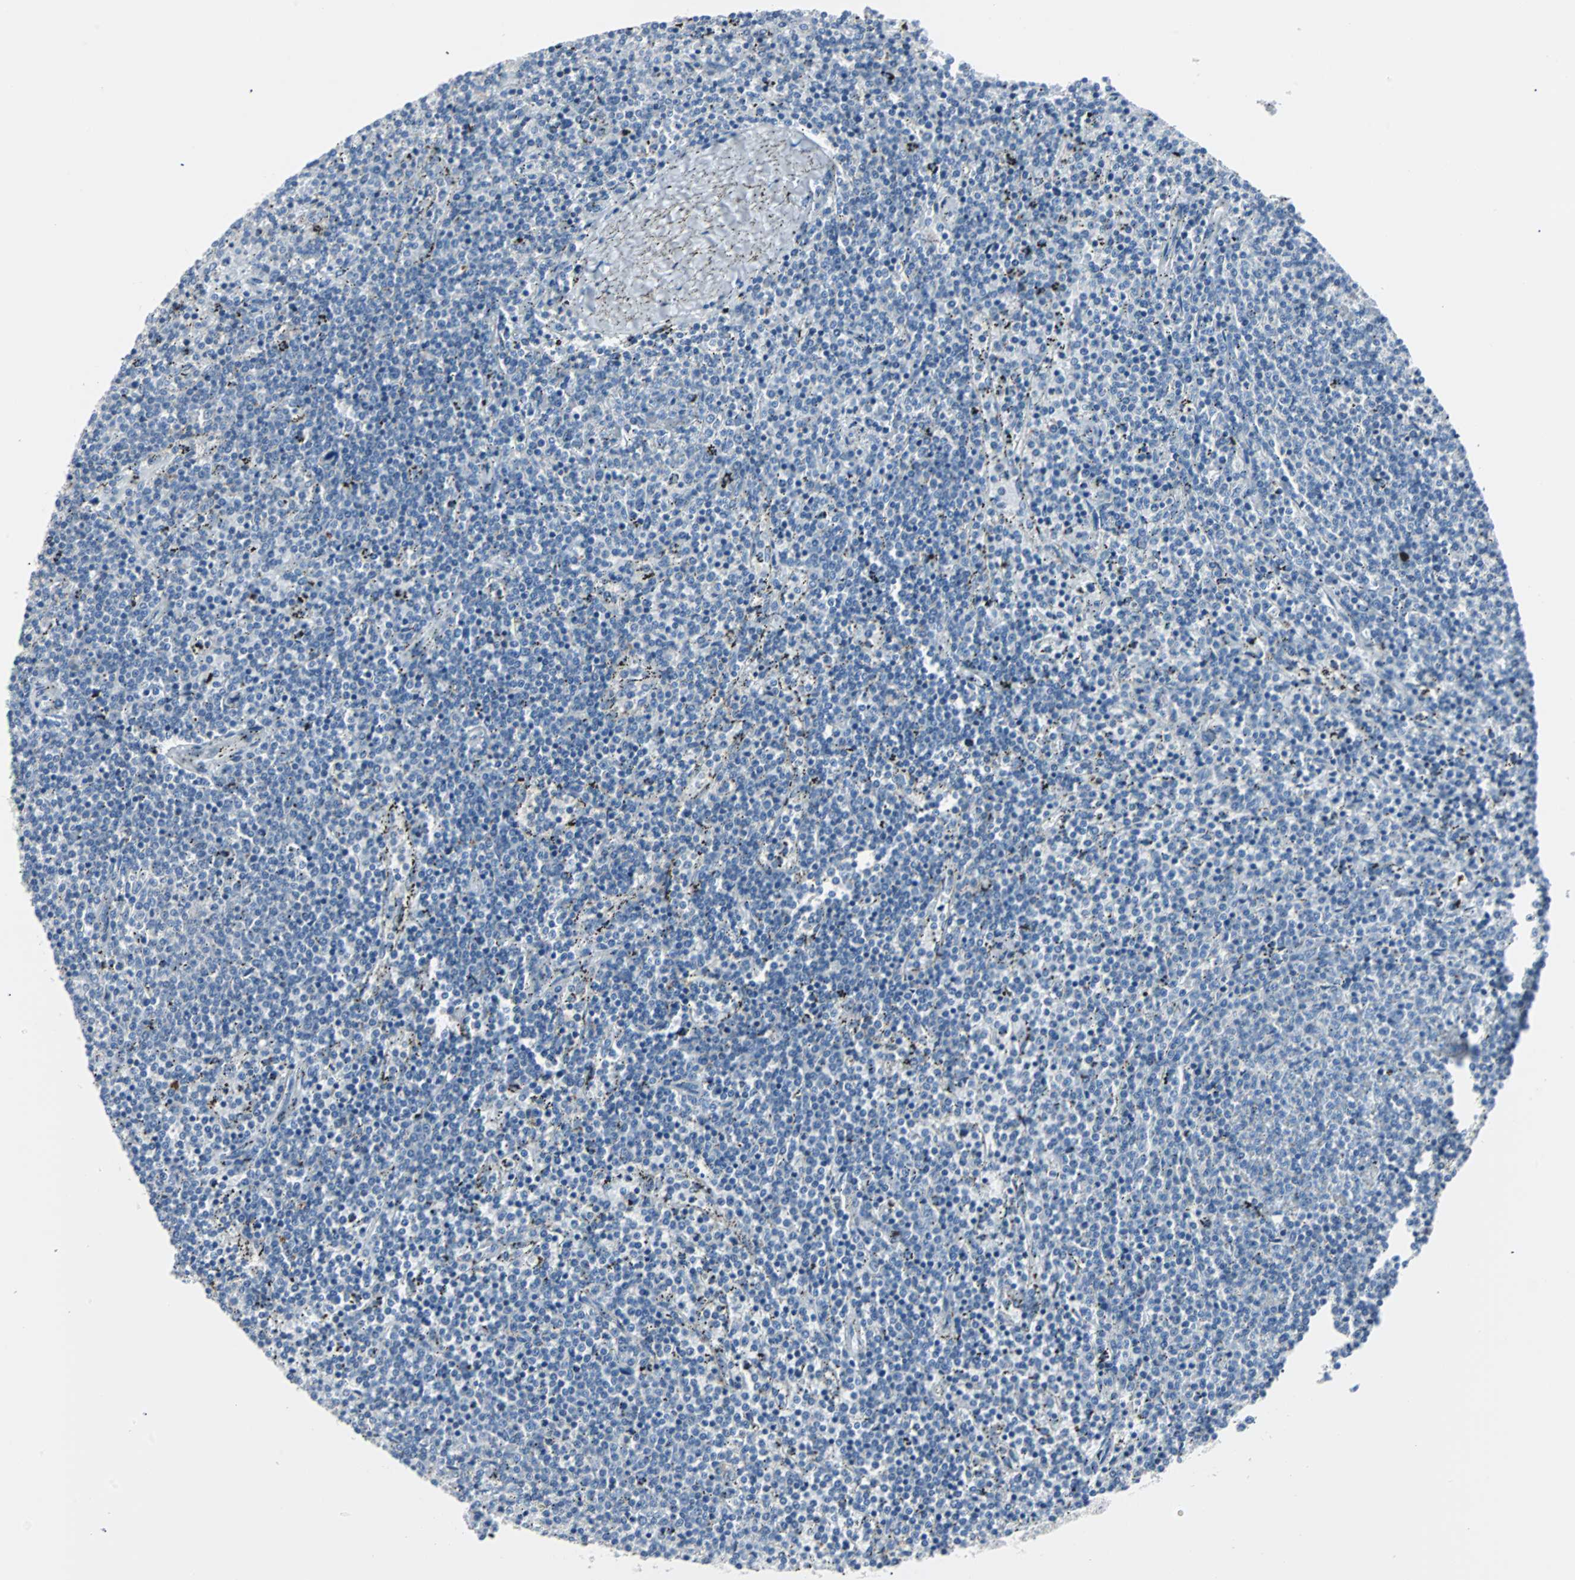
{"staining": {"intensity": "negative", "quantity": "none", "location": "none"}, "tissue": "lymphoma", "cell_type": "Tumor cells", "image_type": "cancer", "snomed": [{"axis": "morphology", "description": "Malignant lymphoma, non-Hodgkin's type, Low grade"}, {"axis": "topography", "description": "Spleen"}], "caption": "Low-grade malignant lymphoma, non-Hodgkin's type was stained to show a protein in brown. There is no significant expression in tumor cells.", "gene": "RASA1", "patient": {"sex": "female", "age": 50}}